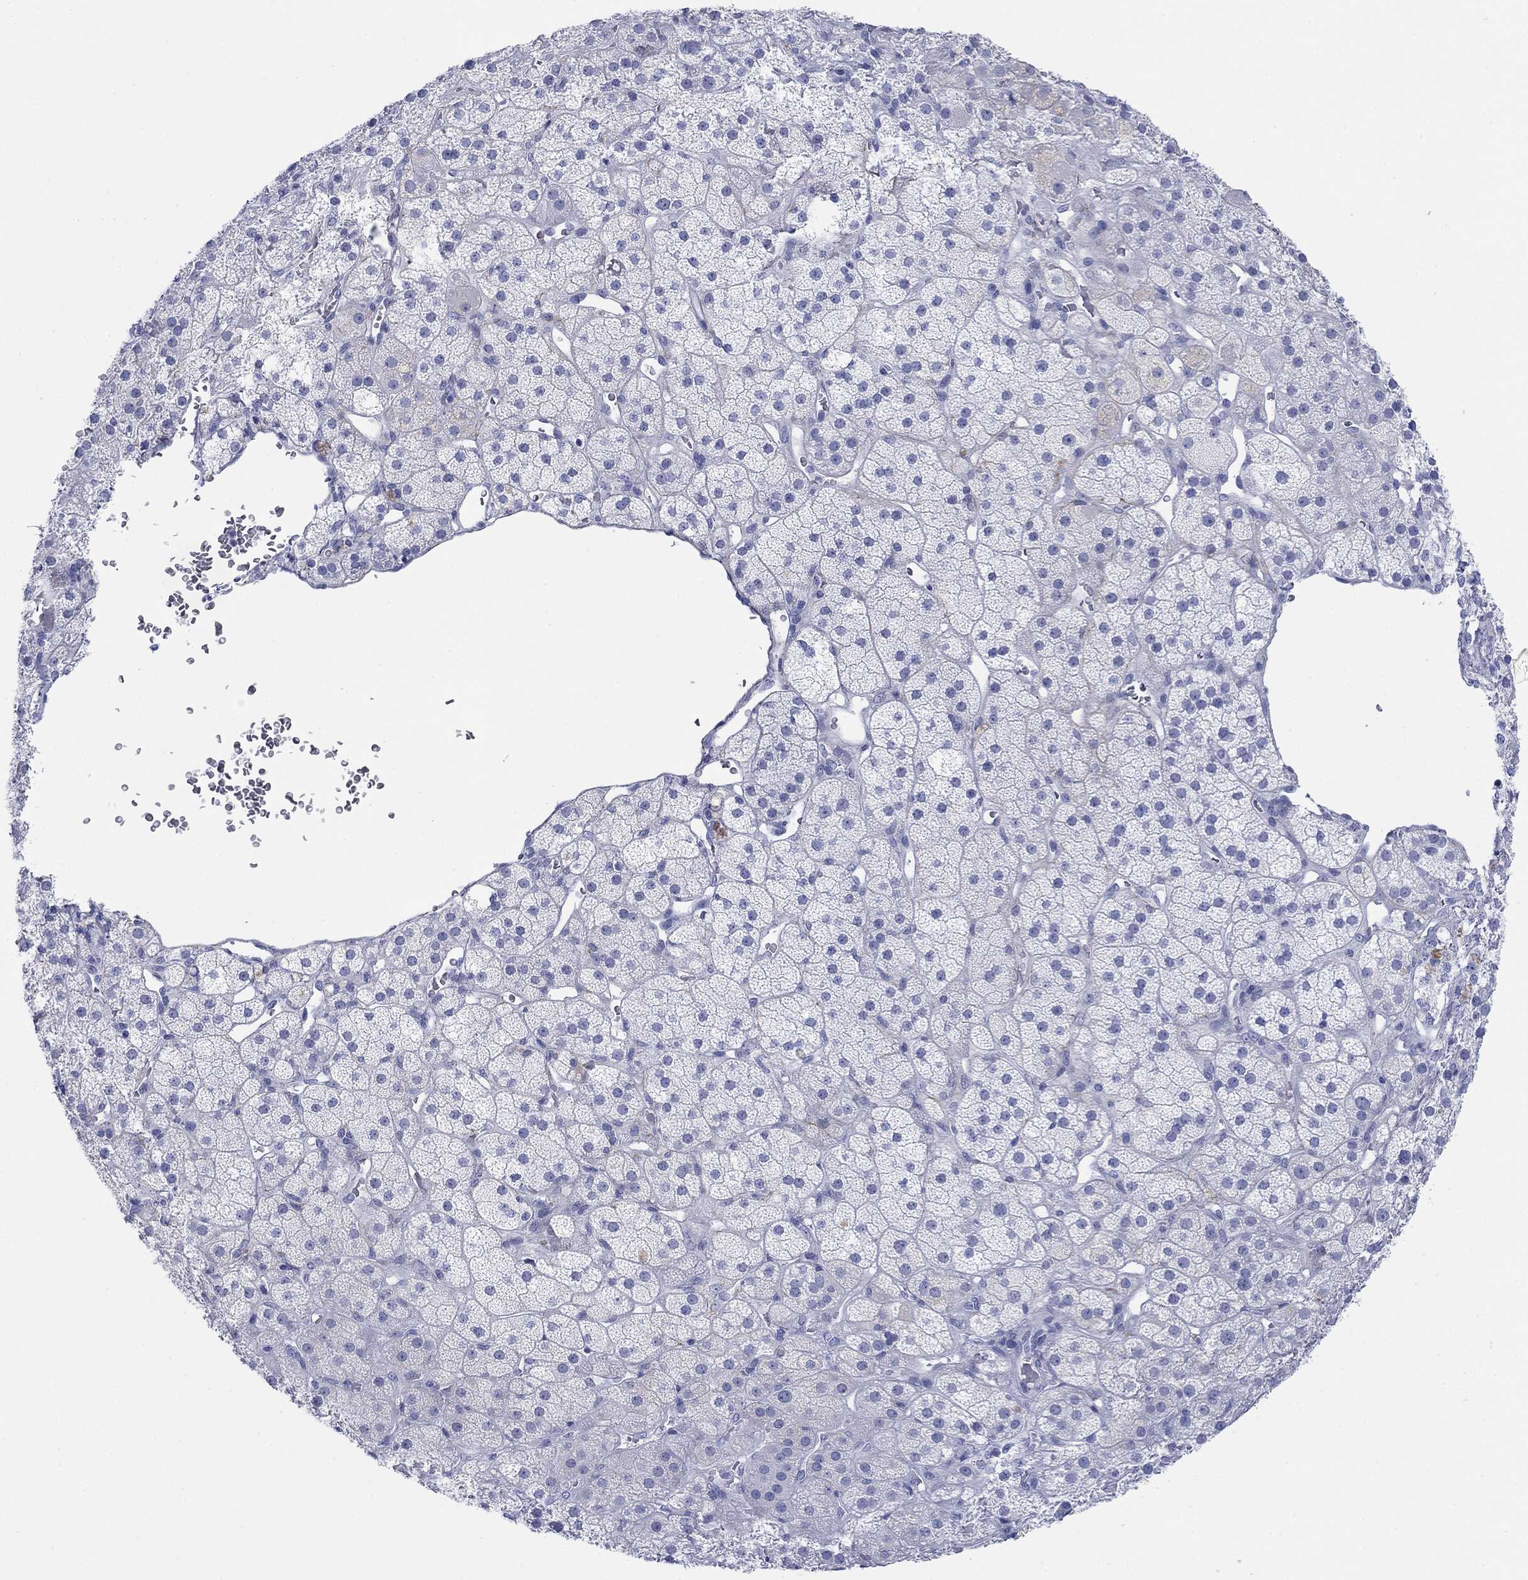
{"staining": {"intensity": "negative", "quantity": "none", "location": "none"}, "tissue": "adrenal gland", "cell_type": "Glandular cells", "image_type": "normal", "snomed": [{"axis": "morphology", "description": "Normal tissue, NOS"}, {"axis": "topography", "description": "Adrenal gland"}], "caption": "IHC of unremarkable human adrenal gland demonstrates no staining in glandular cells. The staining was performed using DAB (3,3'-diaminobenzidine) to visualize the protein expression in brown, while the nuclei were stained in blue with hematoxylin (Magnification: 20x).", "gene": "PDYN", "patient": {"sex": "male", "age": 57}}